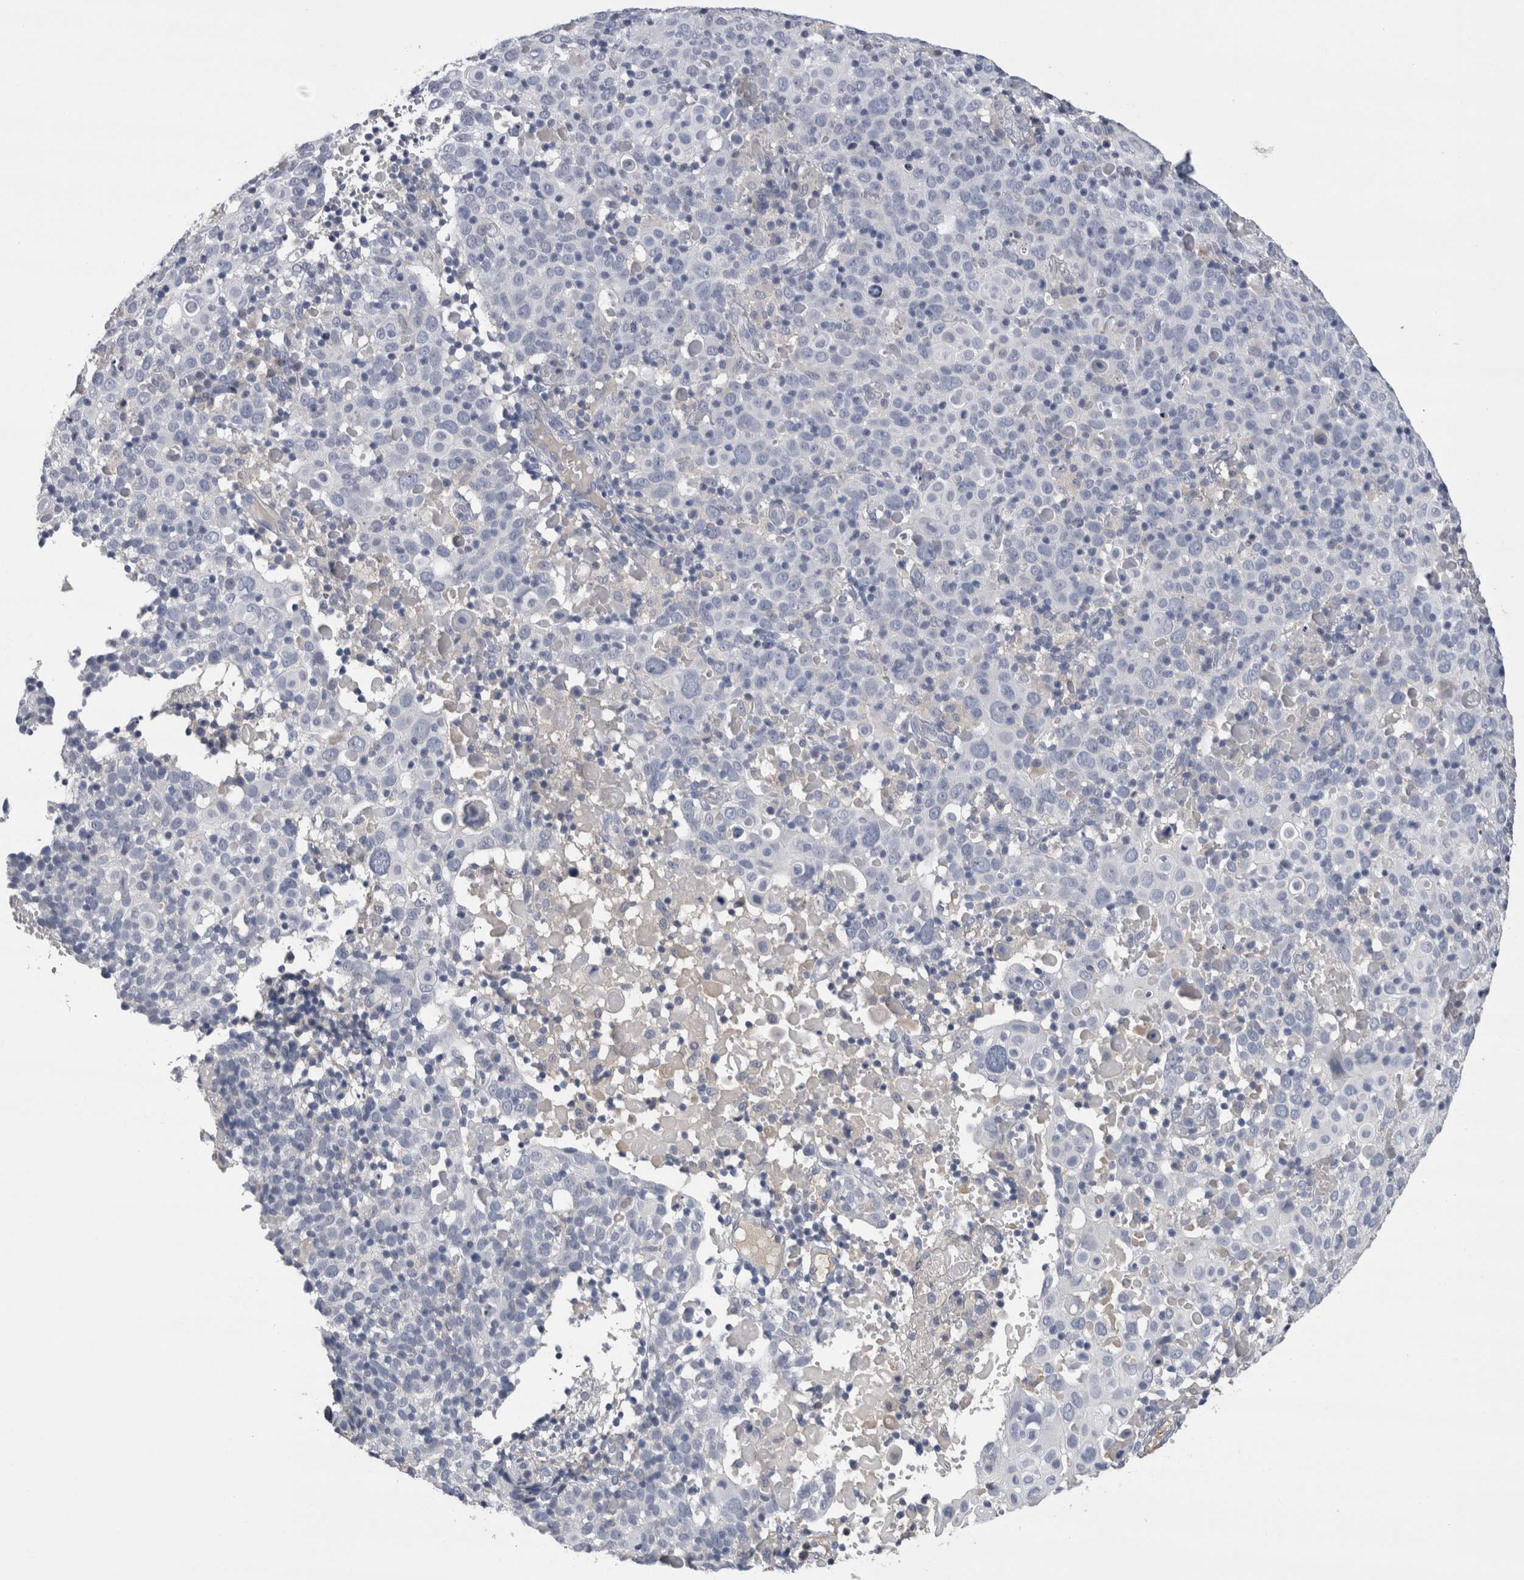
{"staining": {"intensity": "negative", "quantity": "none", "location": "none"}, "tissue": "cervical cancer", "cell_type": "Tumor cells", "image_type": "cancer", "snomed": [{"axis": "morphology", "description": "Squamous cell carcinoma, NOS"}, {"axis": "topography", "description": "Cervix"}], "caption": "Human cervical cancer (squamous cell carcinoma) stained for a protein using immunohistochemistry (IHC) reveals no expression in tumor cells.", "gene": "REG1A", "patient": {"sex": "female", "age": 74}}